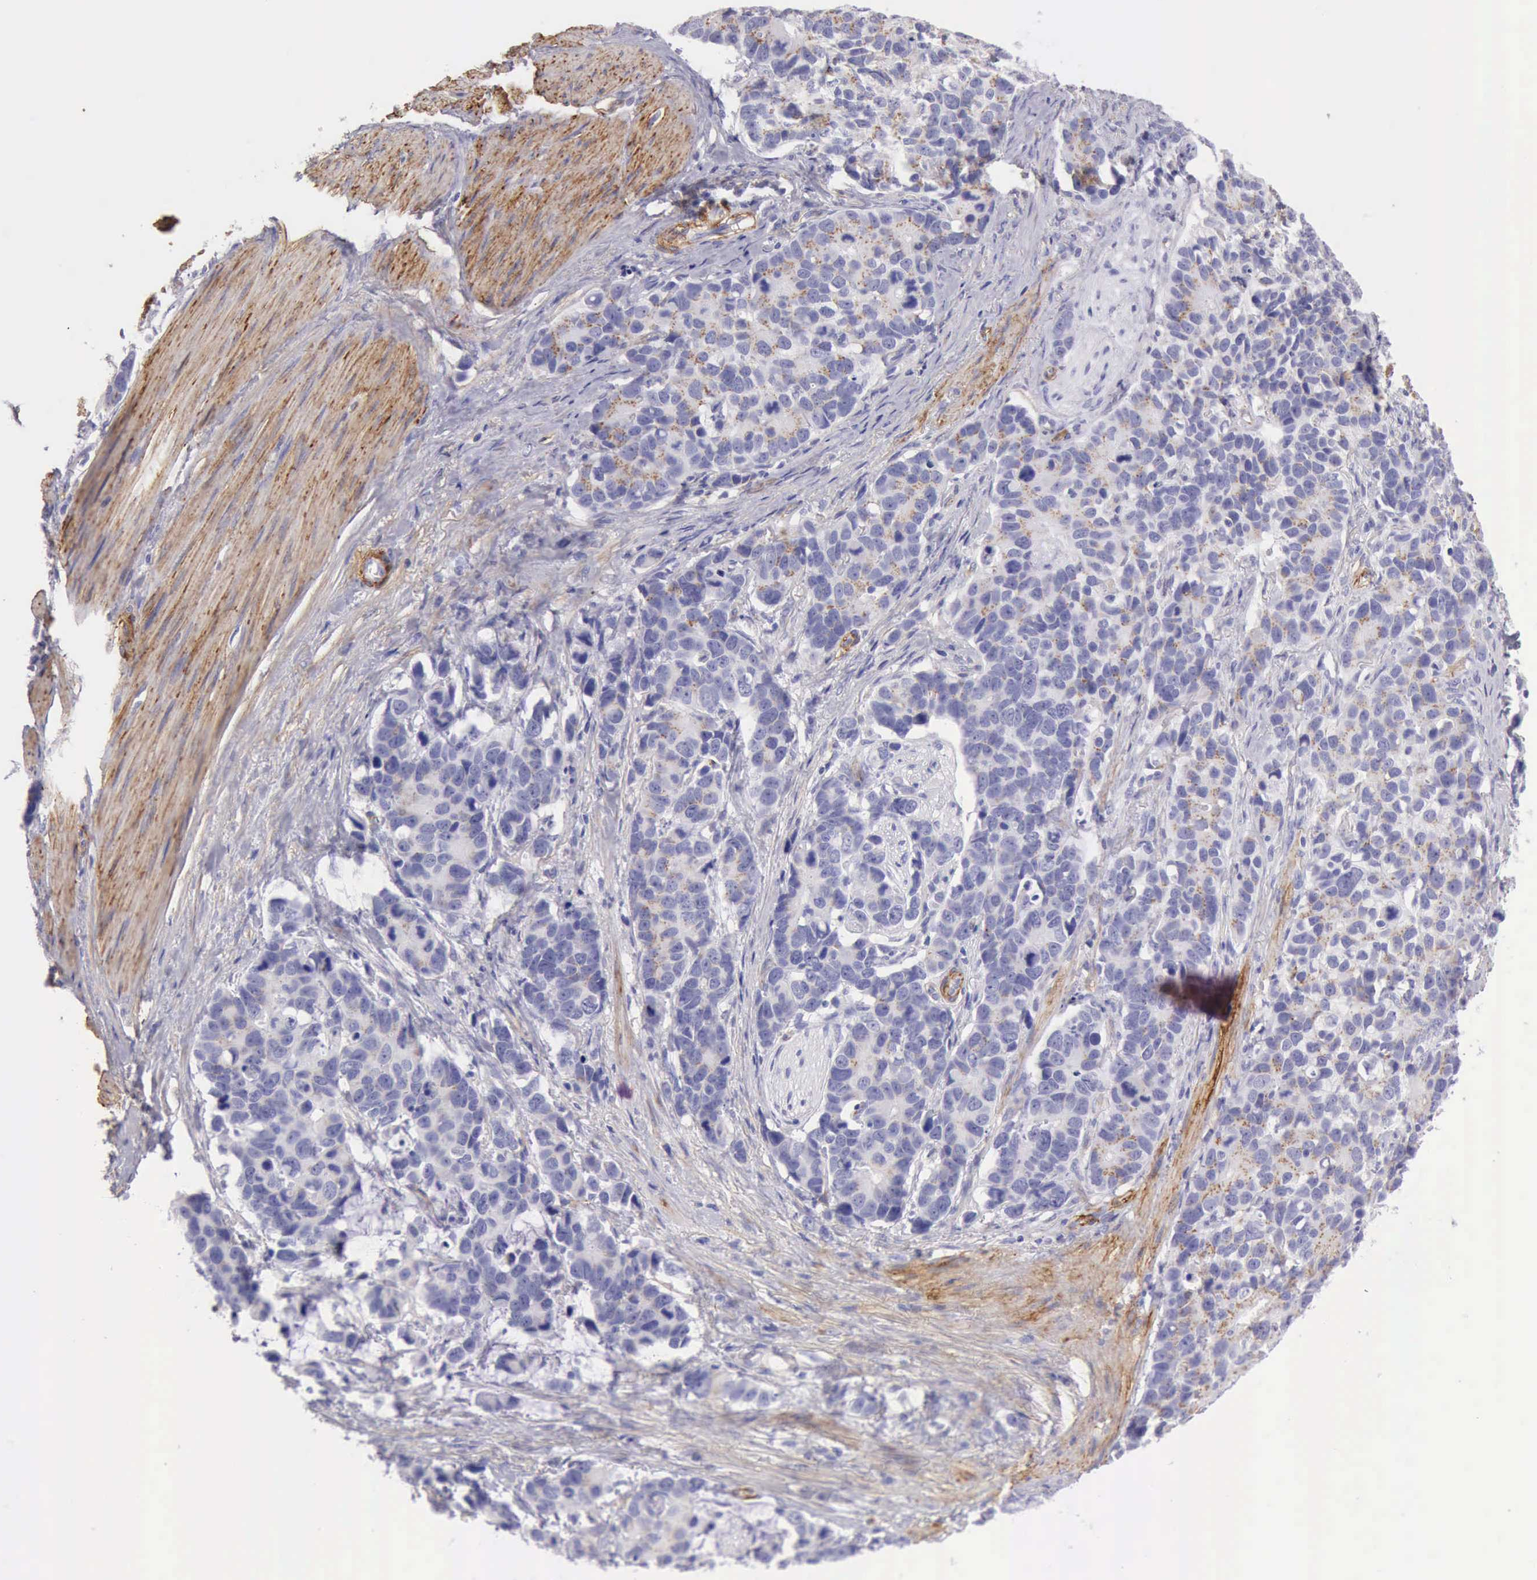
{"staining": {"intensity": "negative", "quantity": "none", "location": "none"}, "tissue": "stomach cancer", "cell_type": "Tumor cells", "image_type": "cancer", "snomed": [{"axis": "morphology", "description": "Adenocarcinoma, NOS"}, {"axis": "topography", "description": "Stomach, upper"}], "caption": "Protein analysis of stomach adenocarcinoma reveals no significant expression in tumor cells.", "gene": "AOC3", "patient": {"sex": "male", "age": 71}}